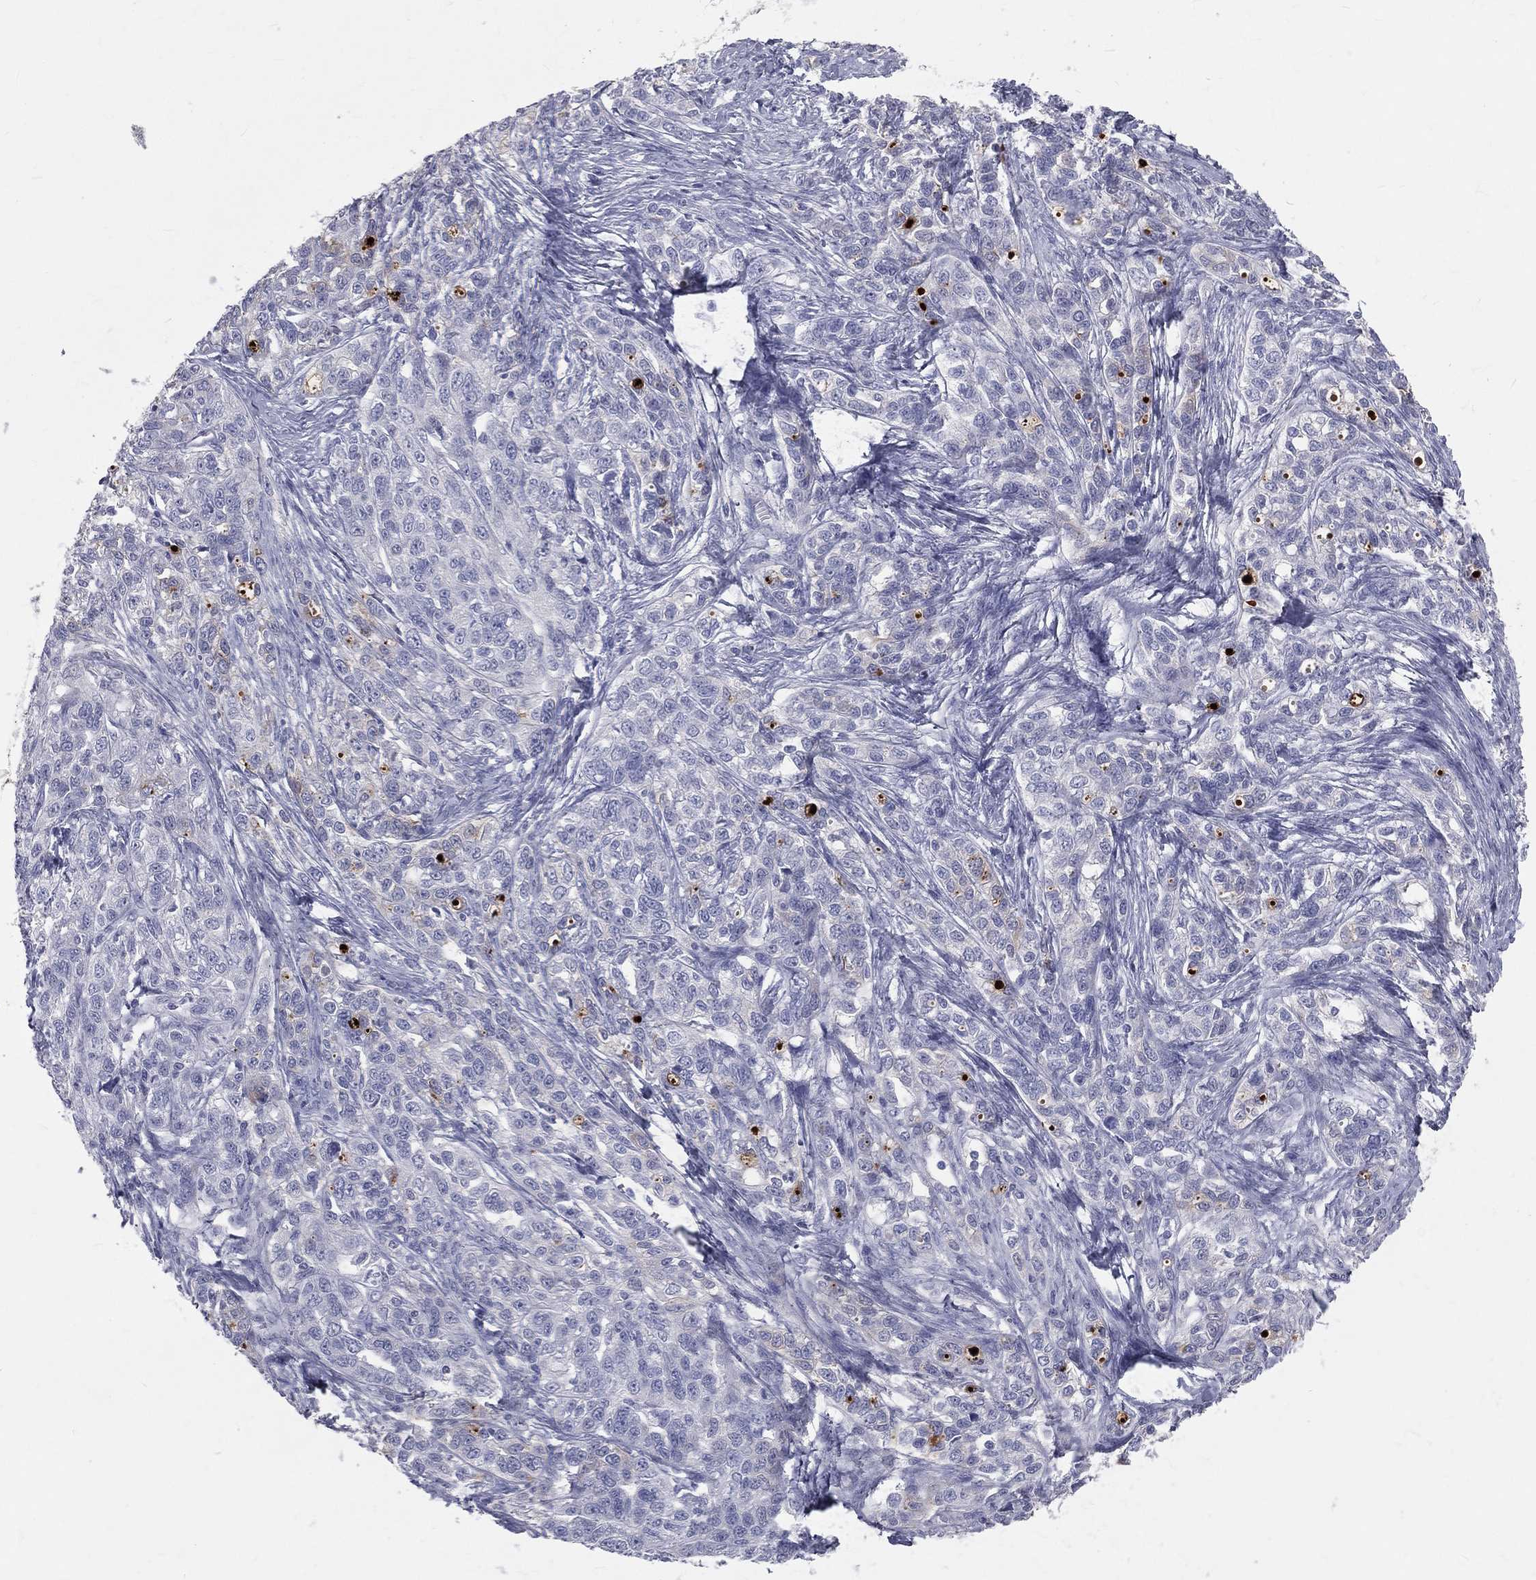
{"staining": {"intensity": "negative", "quantity": "none", "location": "none"}, "tissue": "ovarian cancer", "cell_type": "Tumor cells", "image_type": "cancer", "snomed": [{"axis": "morphology", "description": "Cystadenocarcinoma, serous, NOS"}, {"axis": "topography", "description": "Ovary"}], "caption": "IHC of ovarian cancer (serous cystadenocarcinoma) exhibits no expression in tumor cells.", "gene": "TFPI2", "patient": {"sex": "female", "age": 71}}